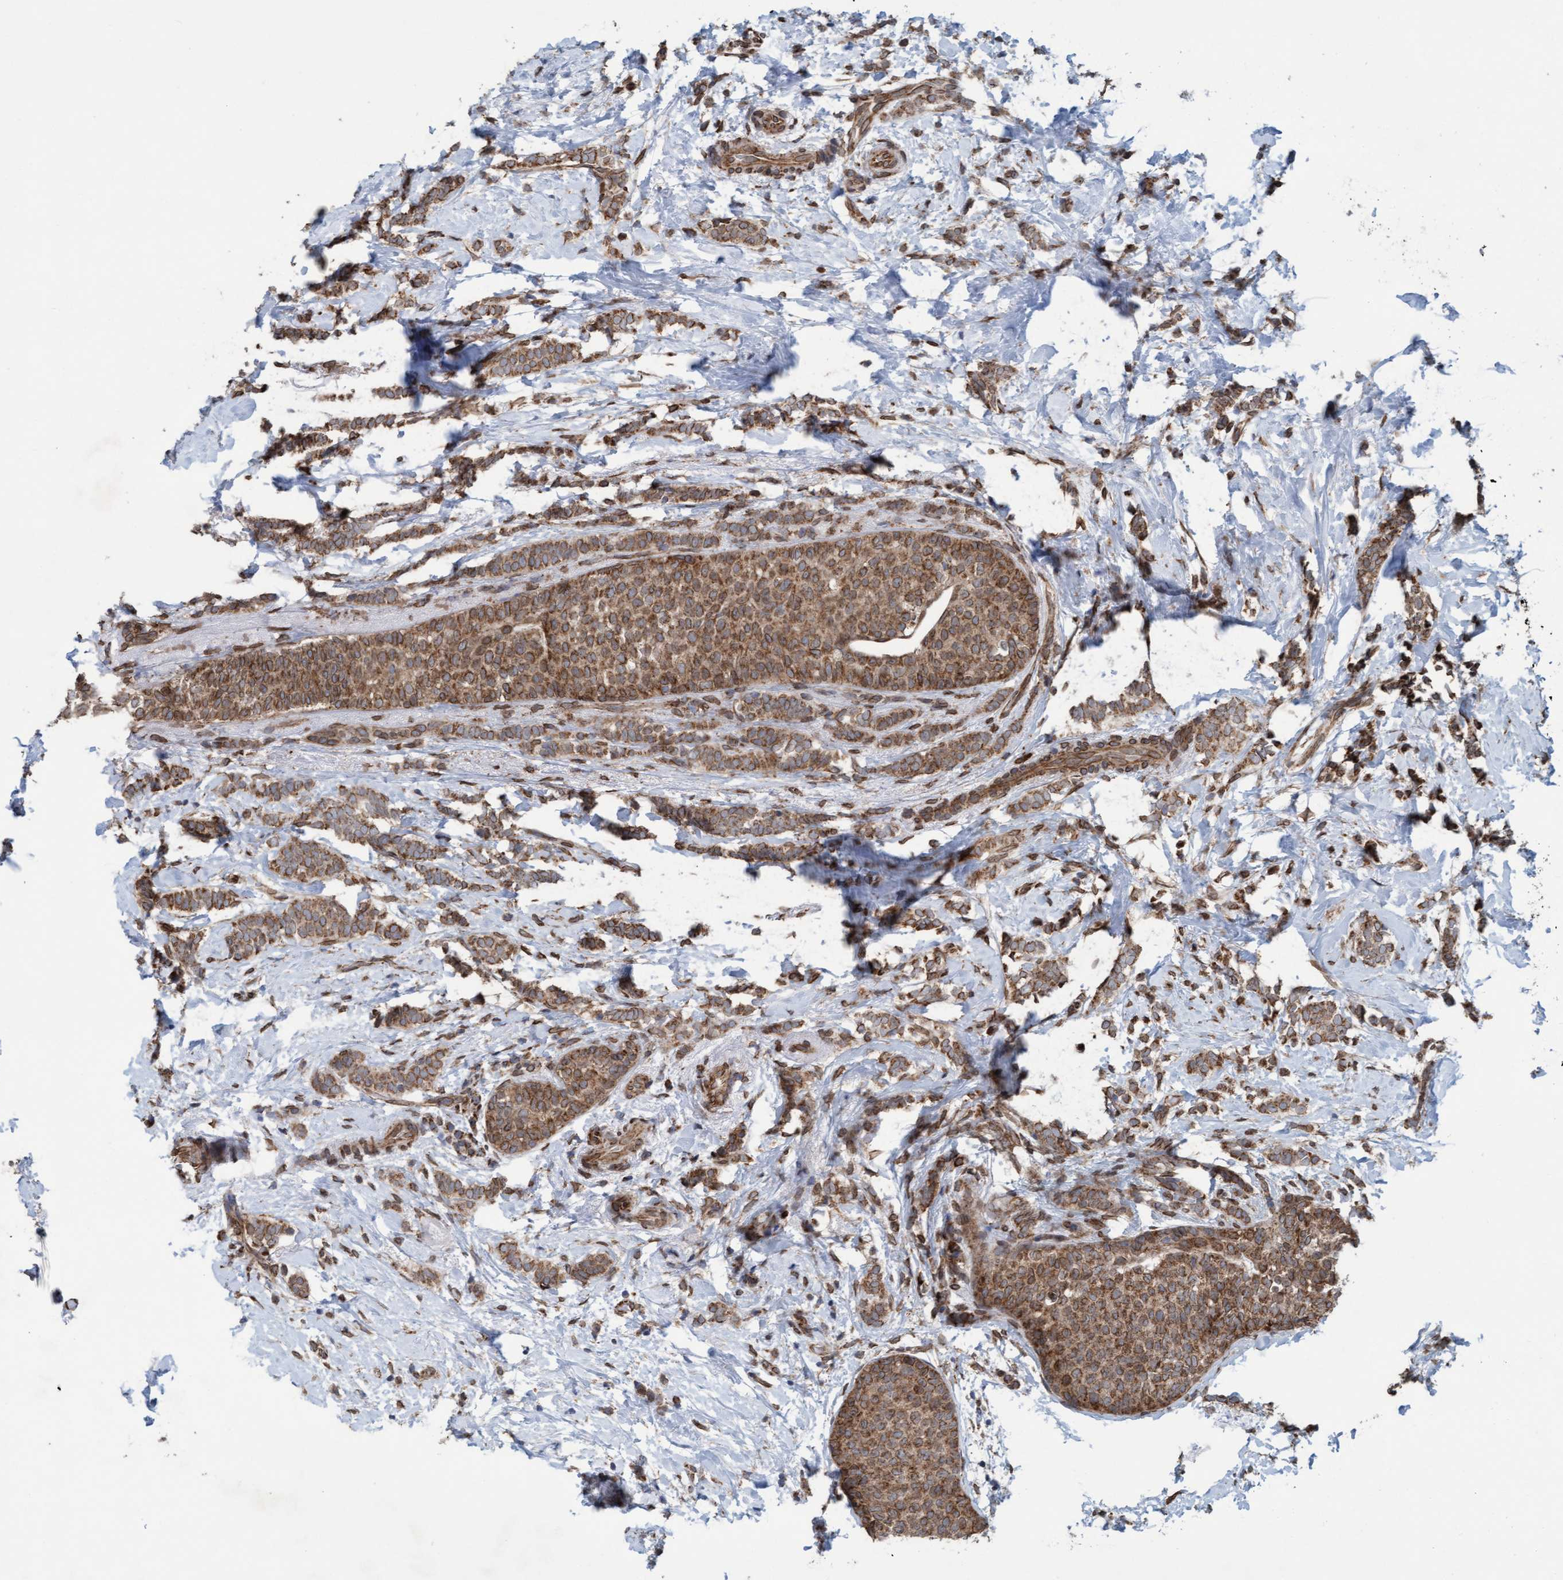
{"staining": {"intensity": "moderate", "quantity": ">75%", "location": "cytoplasmic/membranous"}, "tissue": "breast cancer", "cell_type": "Tumor cells", "image_type": "cancer", "snomed": [{"axis": "morphology", "description": "Lobular carcinoma"}, {"axis": "topography", "description": "Breast"}], "caption": "Breast cancer (lobular carcinoma) stained for a protein exhibits moderate cytoplasmic/membranous positivity in tumor cells.", "gene": "MRPS23", "patient": {"sex": "female", "age": 50}}